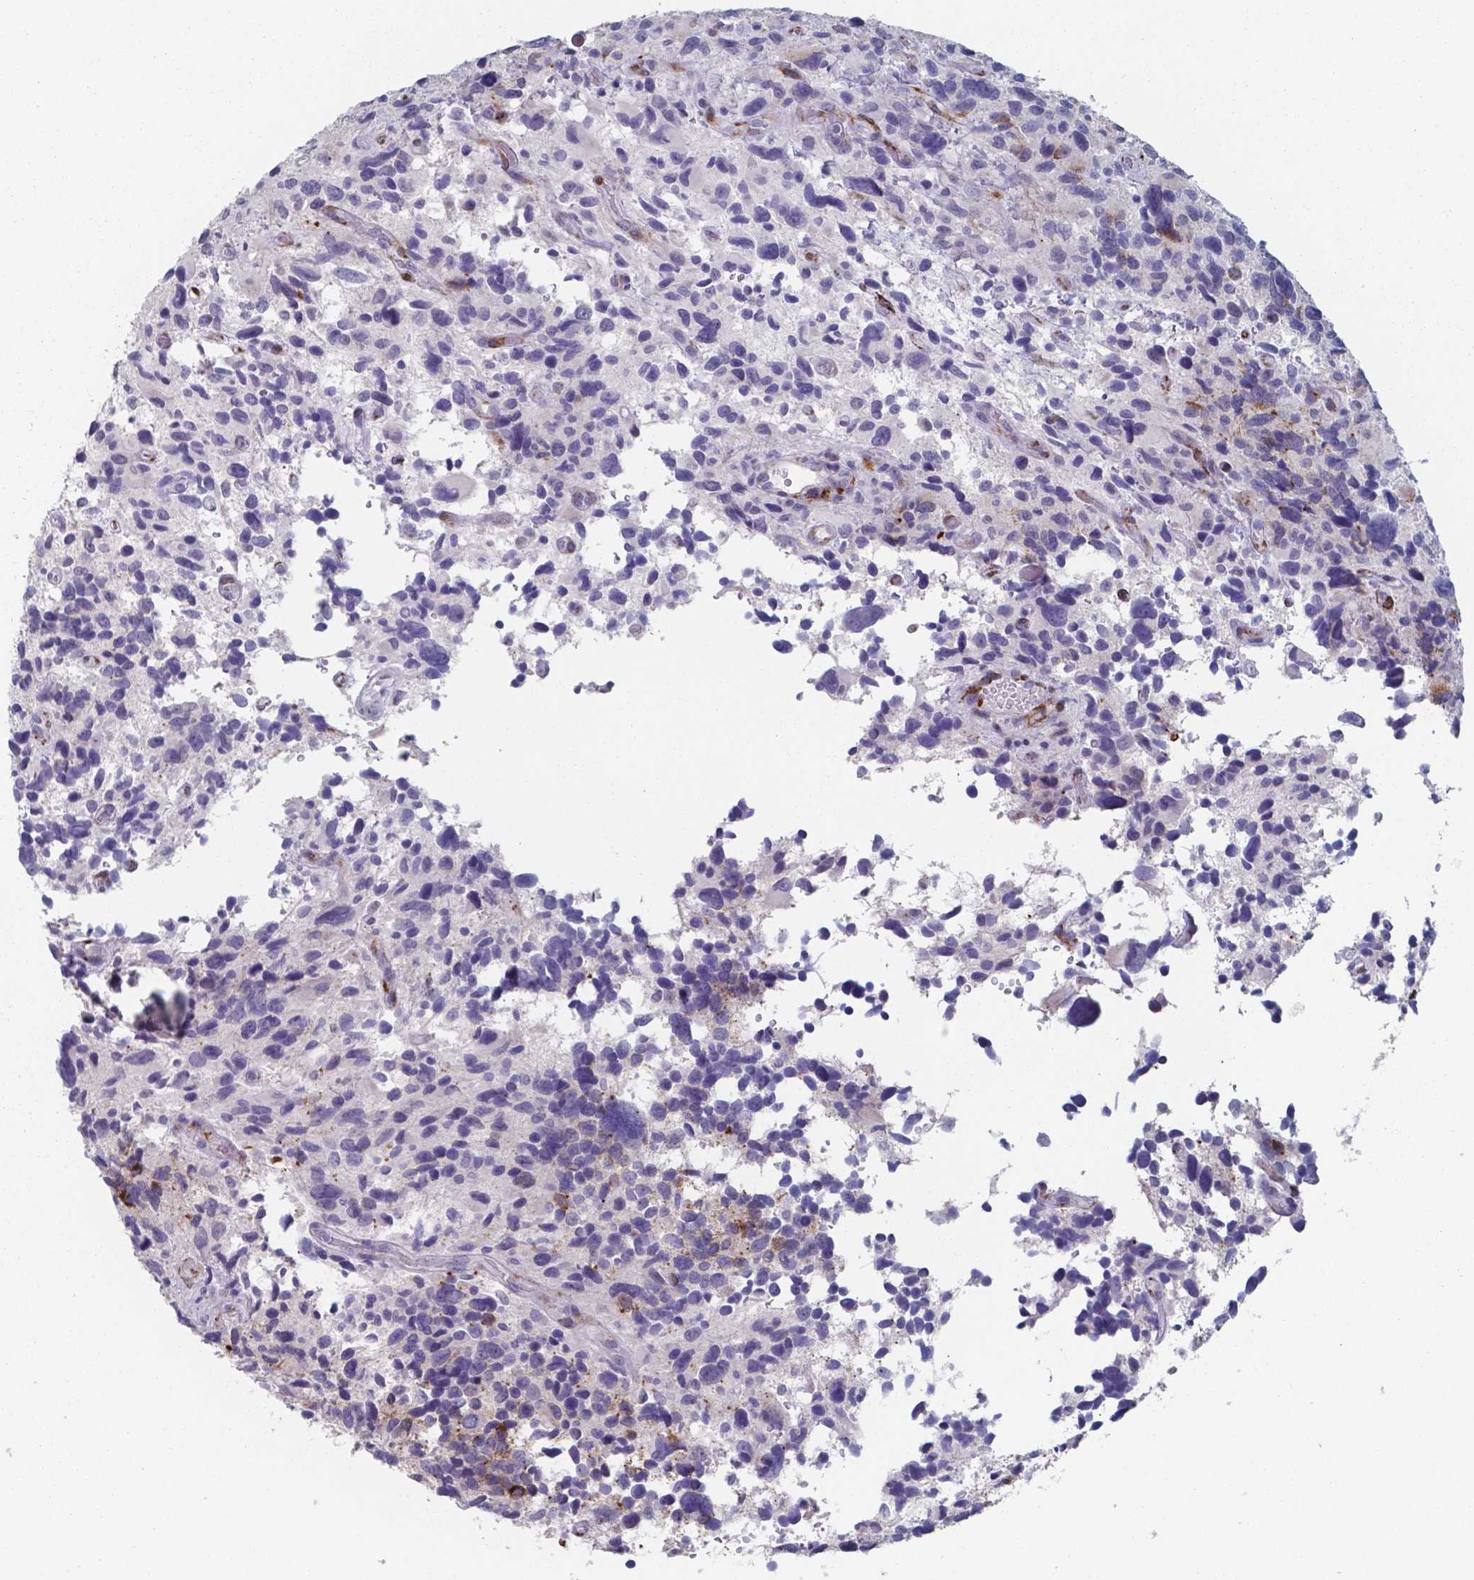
{"staining": {"intensity": "negative", "quantity": "none", "location": "none"}, "tissue": "glioma", "cell_type": "Tumor cells", "image_type": "cancer", "snomed": [{"axis": "morphology", "description": "Glioma, malignant, High grade"}, {"axis": "topography", "description": "Brain"}], "caption": "IHC micrograph of neoplastic tissue: glioma stained with DAB displays no significant protein expression in tumor cells.", "gene": "PLA2R1", "patient": {"sex": "male", "age": 46}}